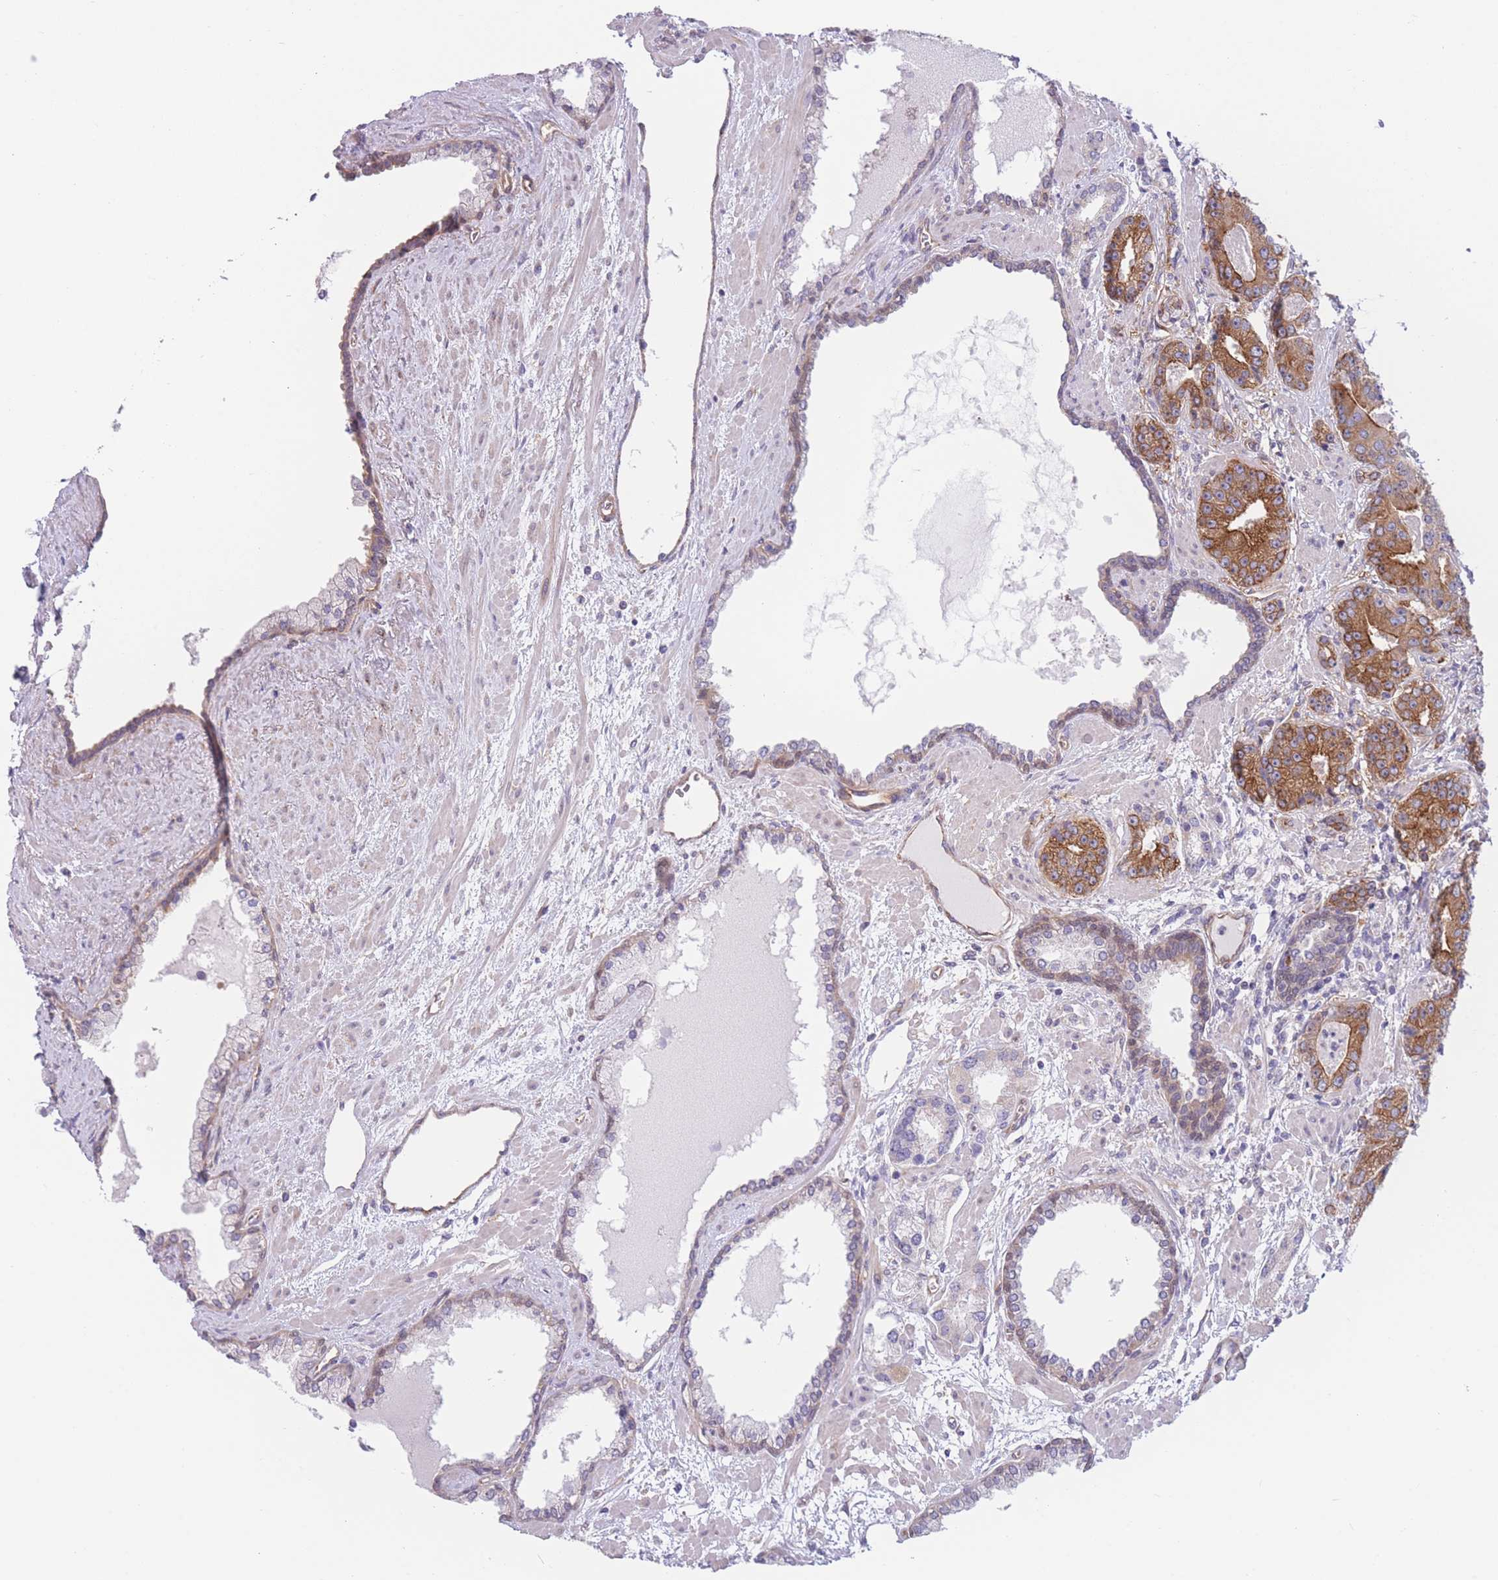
{"staining": {"intensity": "moderate", "quantity": ">75%", "location": "cytoplasmic/membranous"}, "tissue": "prostate cancer", "cell_type": "Tumor cells", "image_type": "cancer", "snomed": [{"axis": "morphology", "description": "Adenocarcinoma, High grade"}, {"axis": "topography", "description": "Prostate"}], "caption": "Protein expression analysis of human prostate cancer (adenocarcinoma (high-grade)) reveals moderate cytoplasmic/membranous staining in about >75% of tumor cells.", "gene": "SERPINB3", "patient": {"sex": "male", "age": 71}}